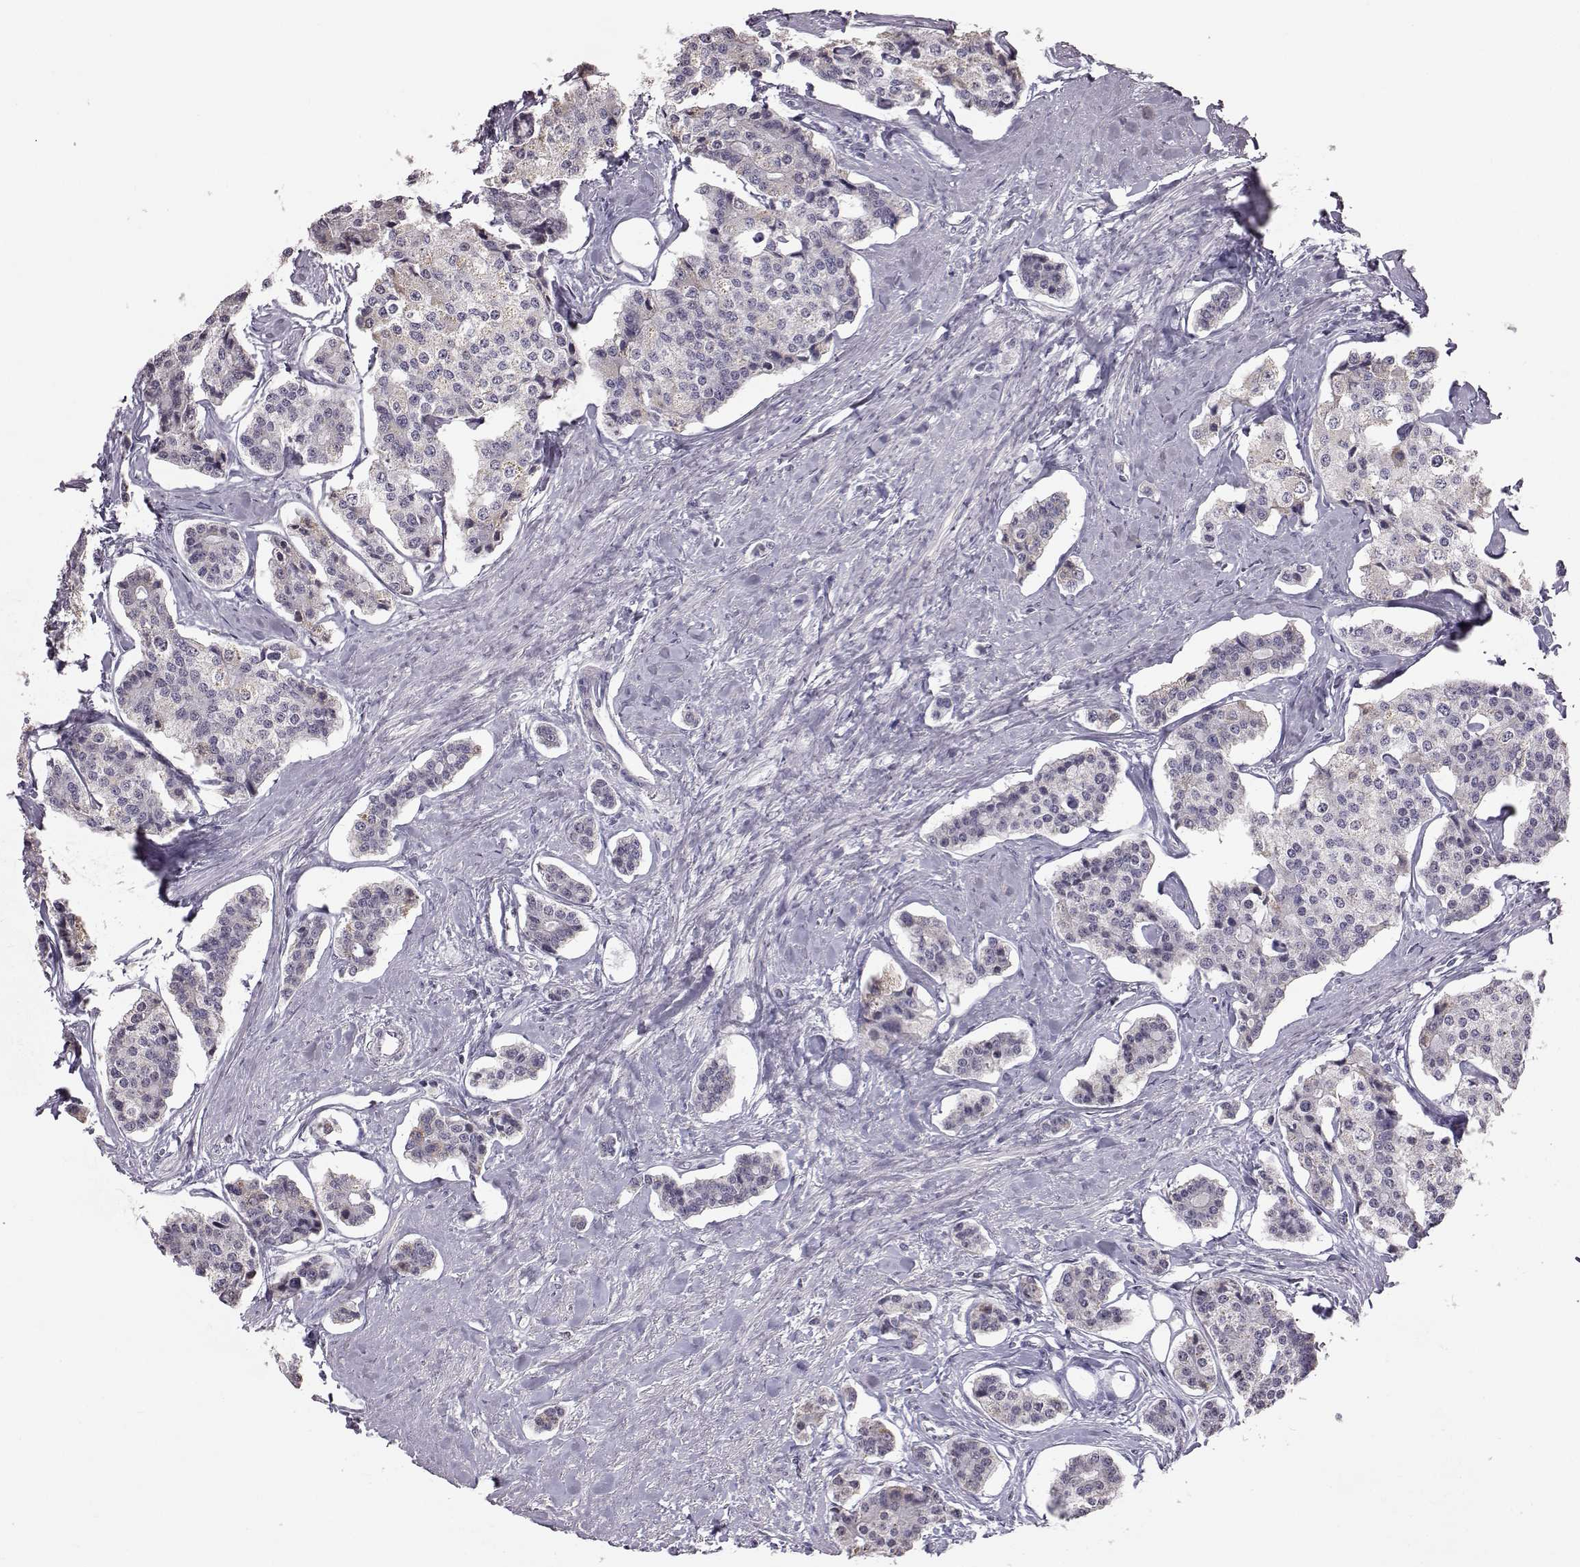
{"staining": {"intensity": "negative", "quantity": "none", "location": "none"}, "tissue": "carcinoid", "cell_type": "Tumor cells", "image_type": "cancer", "snomed": [{"axis": "morphology", "description": "Carcinoid, malignant, NOS"}, {"axis": "topography", "description": "Small intestine"}], "caption": "Immunohistochemistry (IHC) of malignant carcinoid reveals no positivity in tumor cells.", "gene": "ALDH3A1", "patient": {"sex": "female", "age": 65}}